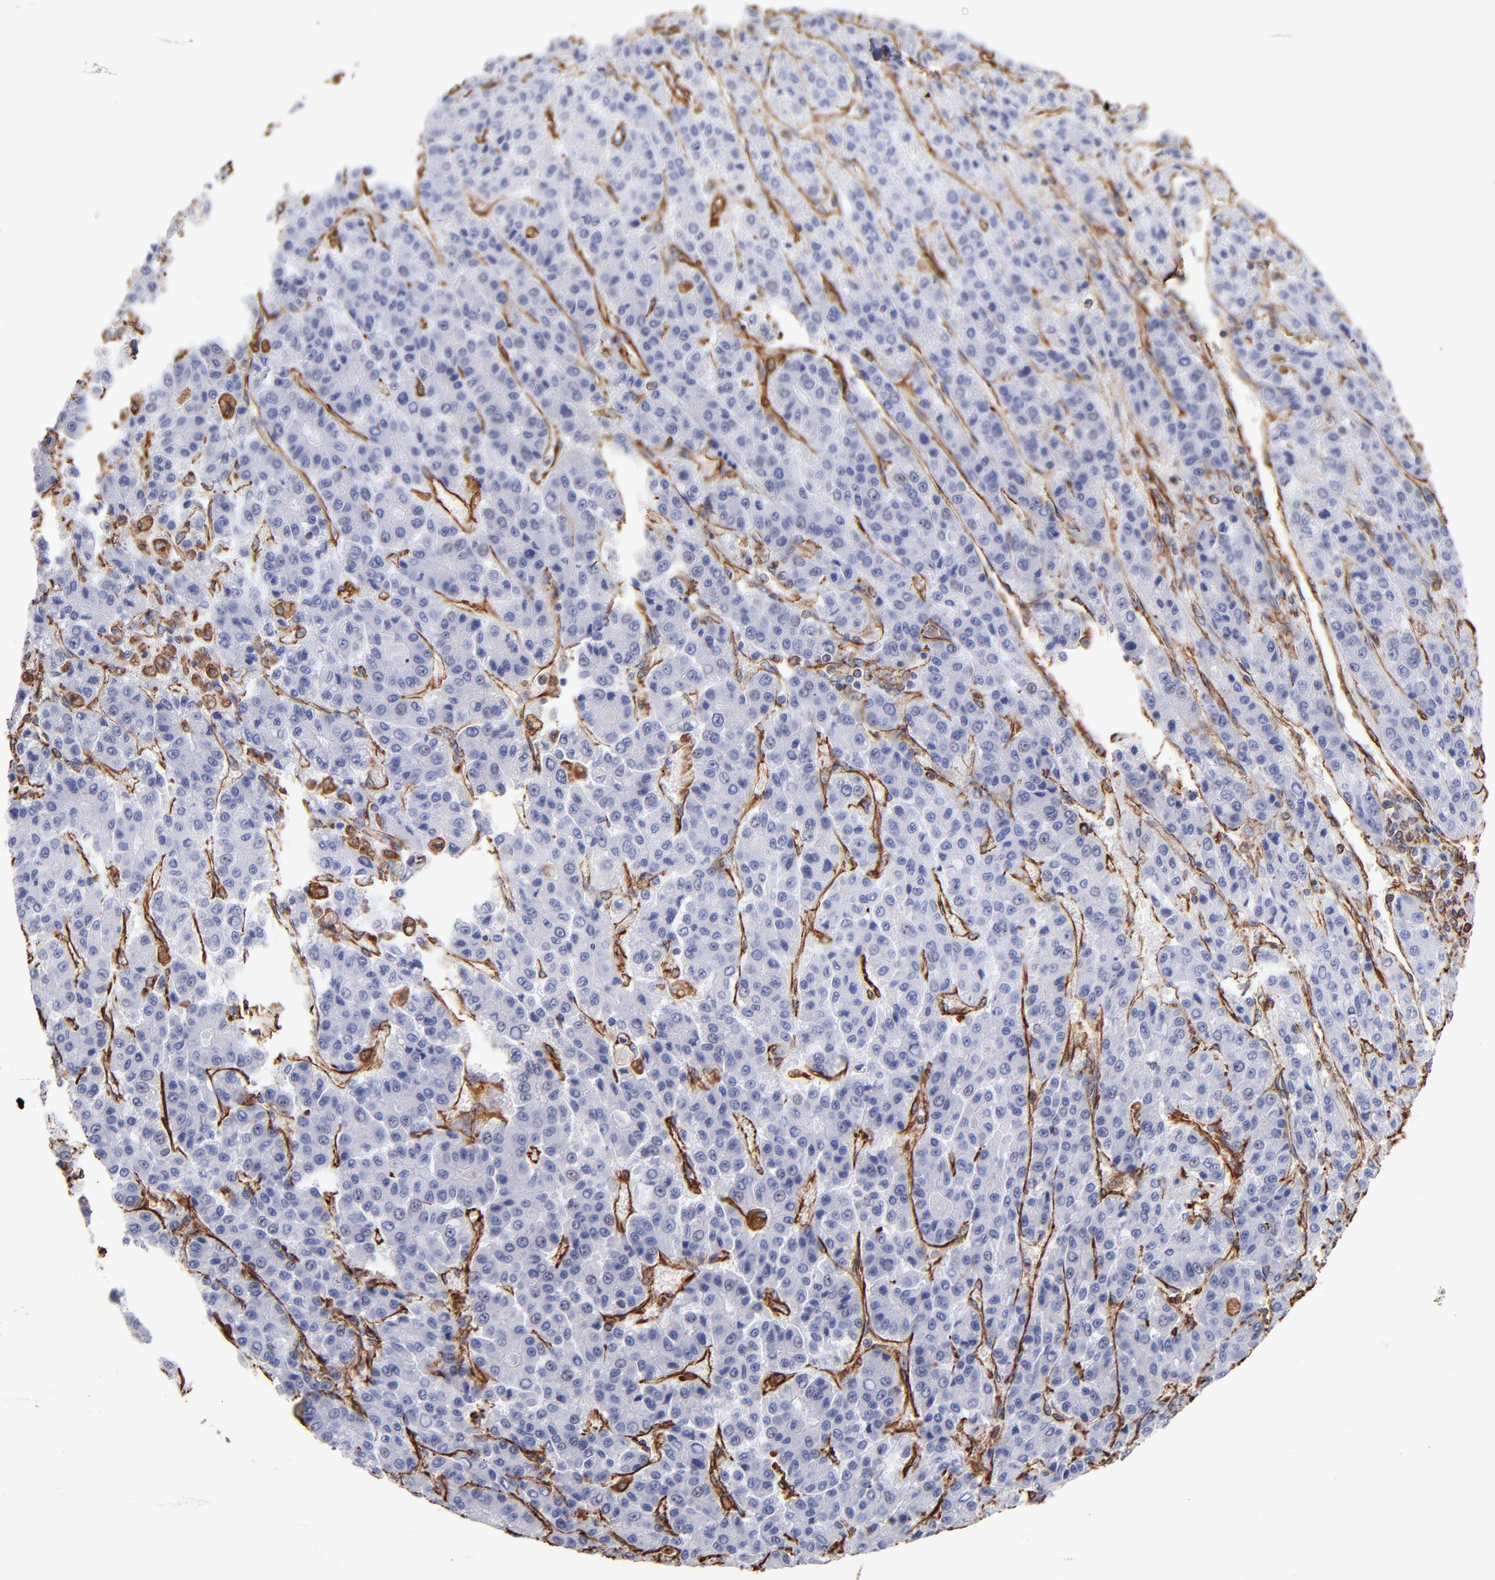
{"staining": {"intensity": "negative", "quantity": "none", "location": "none"}, "tissue": "liver cancer", "cell_type": "Tumor cells", "image_type": "cancer", "snomed": [{"axis": "morphology", "description": "Carcinoma, Hepatocellular, NOS"}, {"axis": "topography", "description": "Liver"}], "caption": "Tumor cells show no significant protein positivity in liver hepatocellular carcinoma.", "gene": "VIM", "patient": {"sex": "male", "age": 70}}